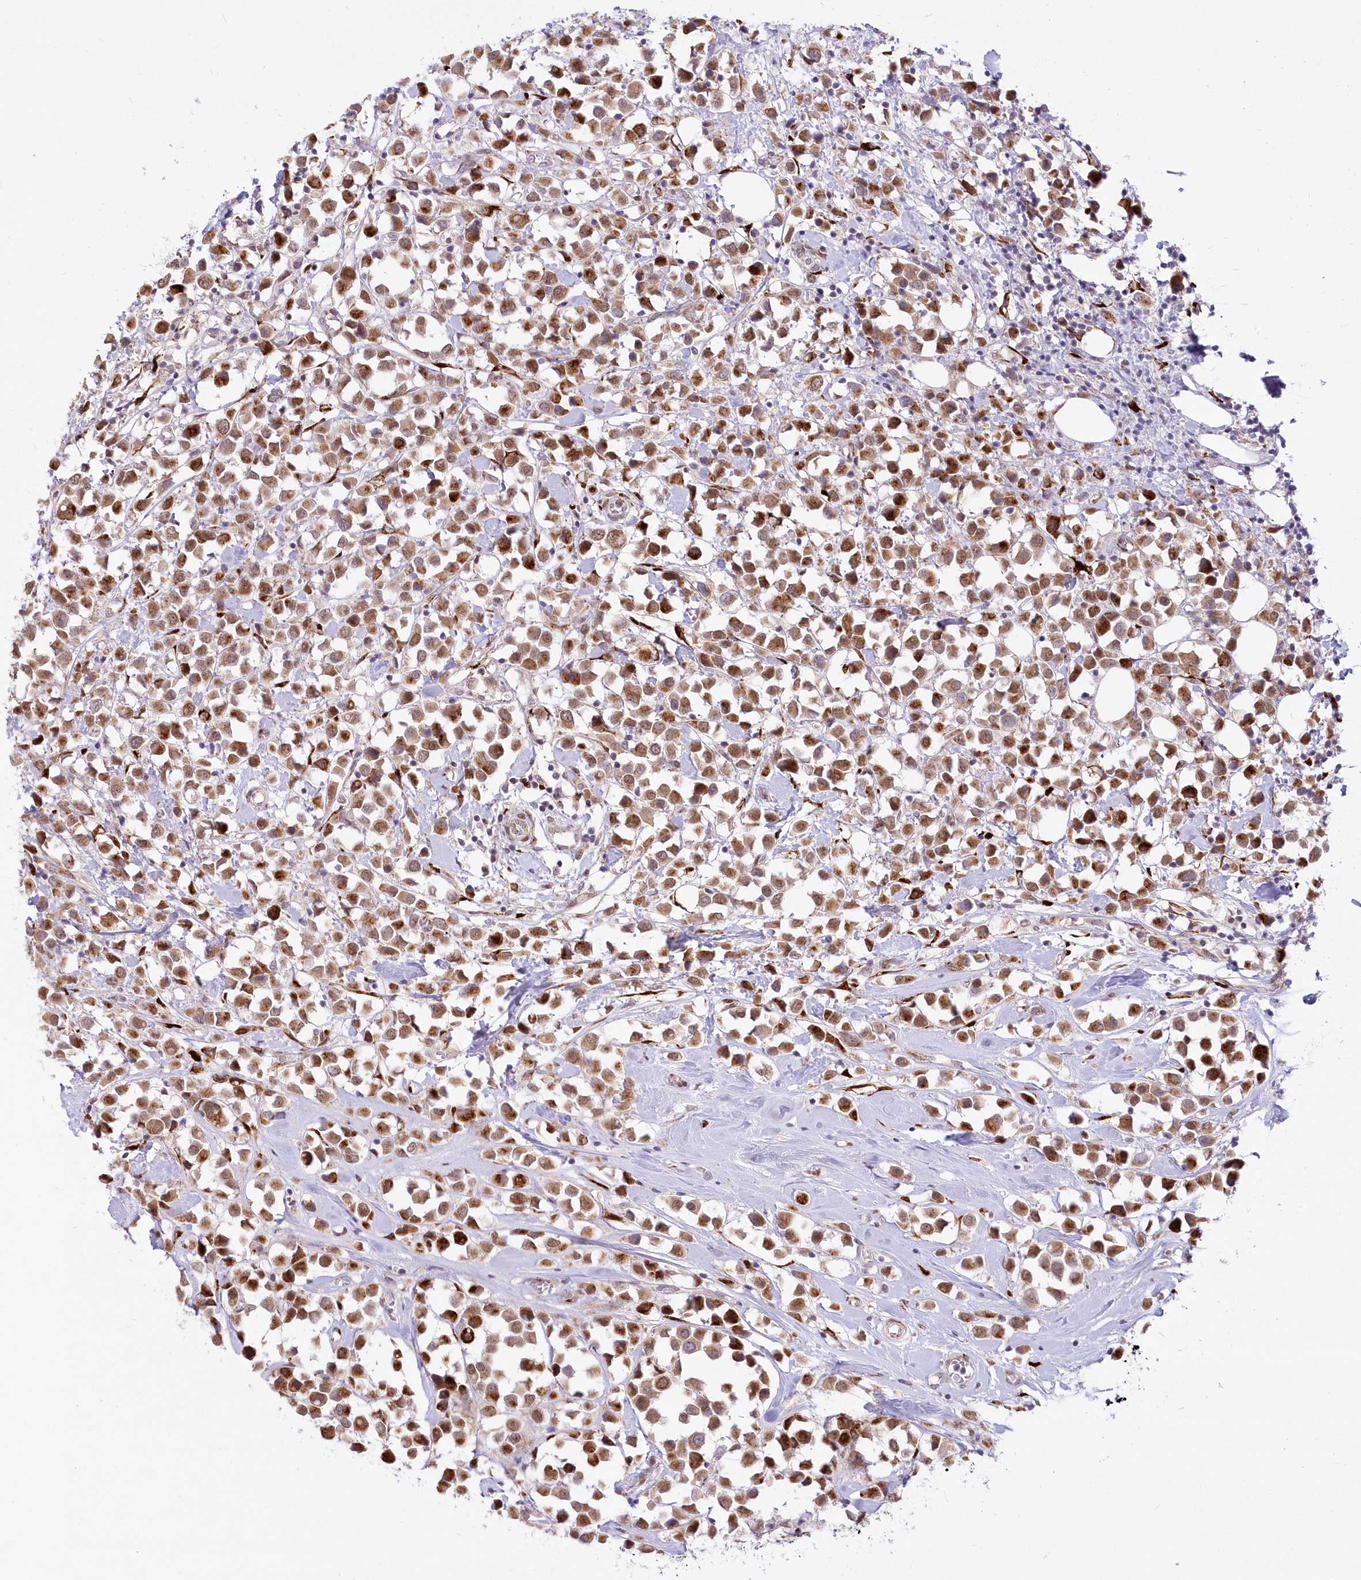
{"staining": {"intensity": "moderate", "quantity": ">75%", "location": "nuclear"}, "tissue": "breast cancer", "cell_type": "Tumor cells", "image_type": "cancer", "snomed": [{"axis": "morphology", "description": "Duct carcinoma"}, {"axis": "topography", "description": "Breast"}], "caption": "Moderate nuclear positivity for a protein is identified in approximately >75% of tumor cells of breast cancer using immunohistochemistry.", "gene": "LDB1", "patient": {"sex": "female", "age": 61}}